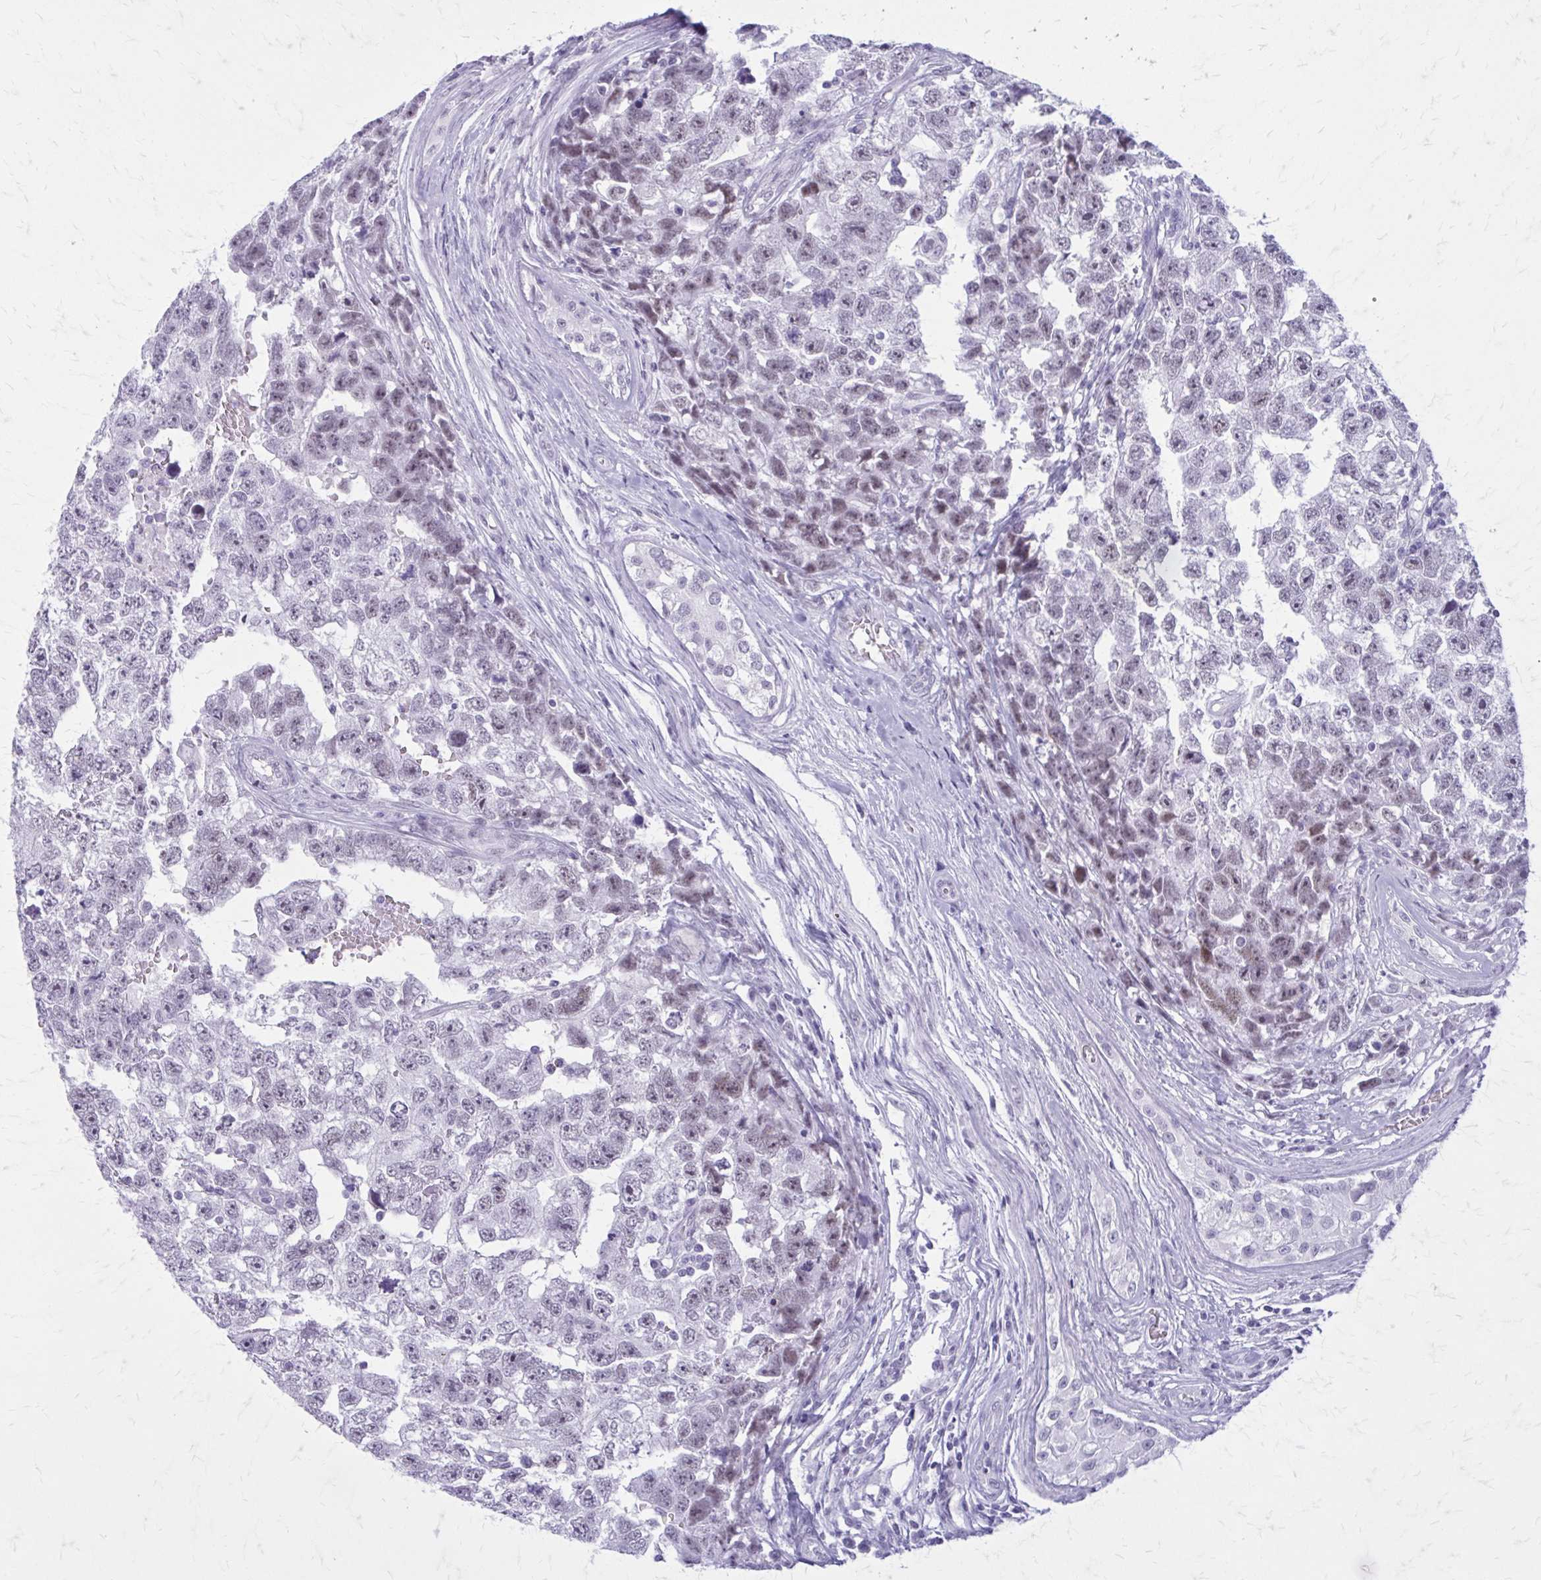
{"staining": {"intensity": "weak", "quantity": "25%-75%", "location": "nuclear"}, "tissue": "testis cancer", "cell_type": "Tumor cells", "image_type": "cancer", "snomed": [{"axis": "morphology", "description": "Carcinoma, Embryonal, NOS"}, {"axis": "topography", "description": "Testis"}], "caption": "Immunohistochemical staining of human embryonal carcinoma (testis) shows weak nuclear protein expression in about 25%-75% of tumor cells. The protein of interest is stained brown, and the nuclei are stained in blue (DAB IHC with brightfield microscopy, high magnification).", "gene": "GAD1", "patient": {"sex": "male", "age": 22}}